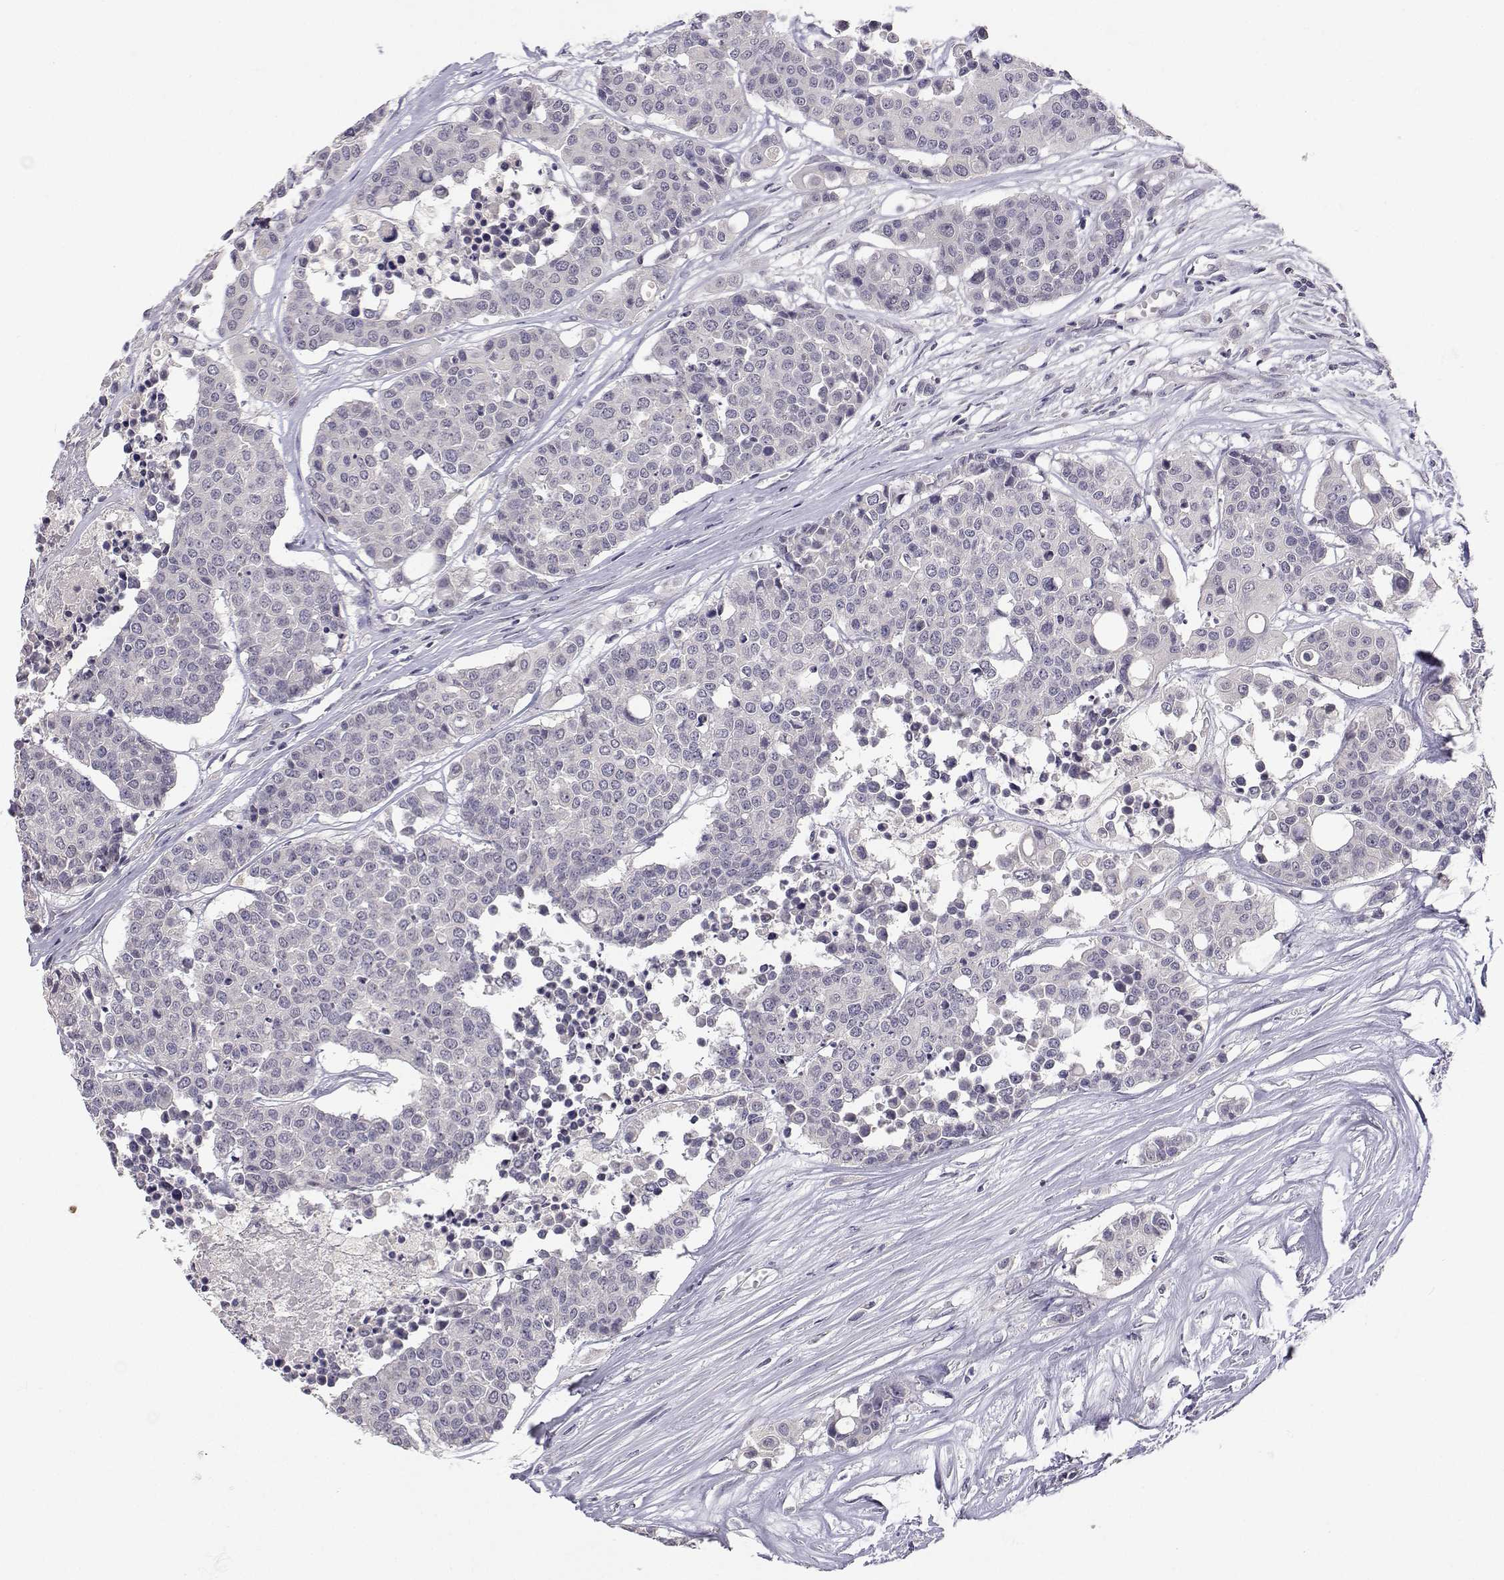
{"staining": {"intensity": "negative", "quantity": "none", "location": "none"}, "tissue": "carcinoid", "cell_type": "Tumor cells", "image_type": "cancer", "snomed": [{"axis": "morphology", "description": "Carcinoid, malignant, NOS"}, {"axis": "topography", "description": "Colon"}], "caption": "The photomicrograph shows no significant positivity in tumor cells of carcinoid. The staining is performed using DAB brown chromogen with nuclei counter-stained in using hematoxylin.", "gene": "SLC6A3", "patient": {"sex": "male", "age": 81}}